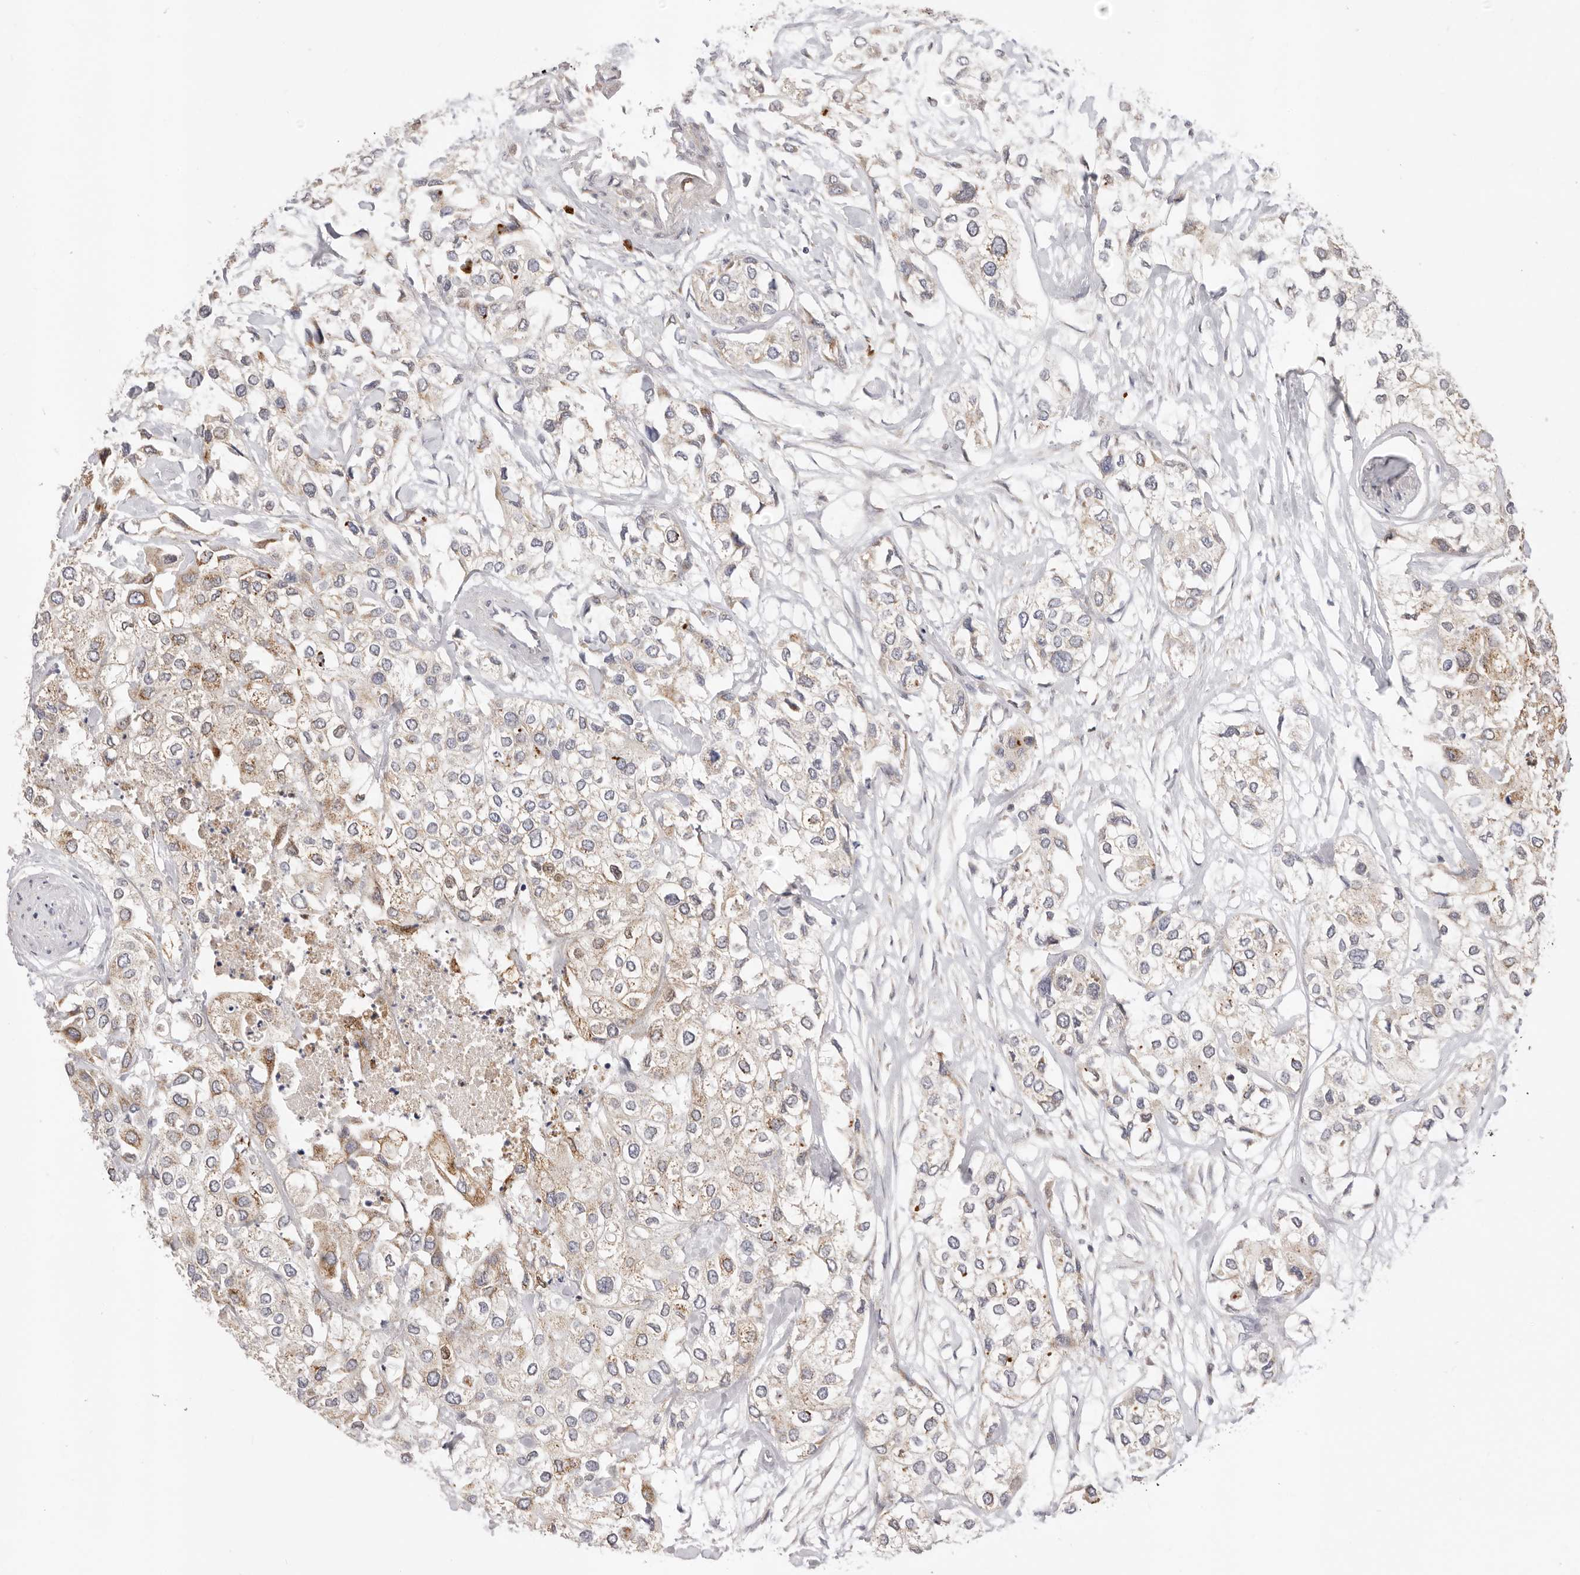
{"staining": {"intensity": "weak", "quantity": "<25%", "location": "cytoplasmic/membranous"}, "tissue": "urothelial cancer", "cell_type": "Tumor cells", "image_type": "cancer", "snomed": [{"axis": "morphology", "description": "Urothelial carcinoma, High grade"}, {"axis": "topography", "description": "Urinary bladder"}], "caption": "This image is of urothelial cancer stained with immunohistochemistry to label a protein in brown with the nuclei are counter-stained blue. There is no staining in tumor cells. (DAB (3,3'-diaminobenzidine) immunohistochemistry with hematoxylin counter stain).", "gene": "USH1C", "patient": {"sex": "male", "age": 64}}